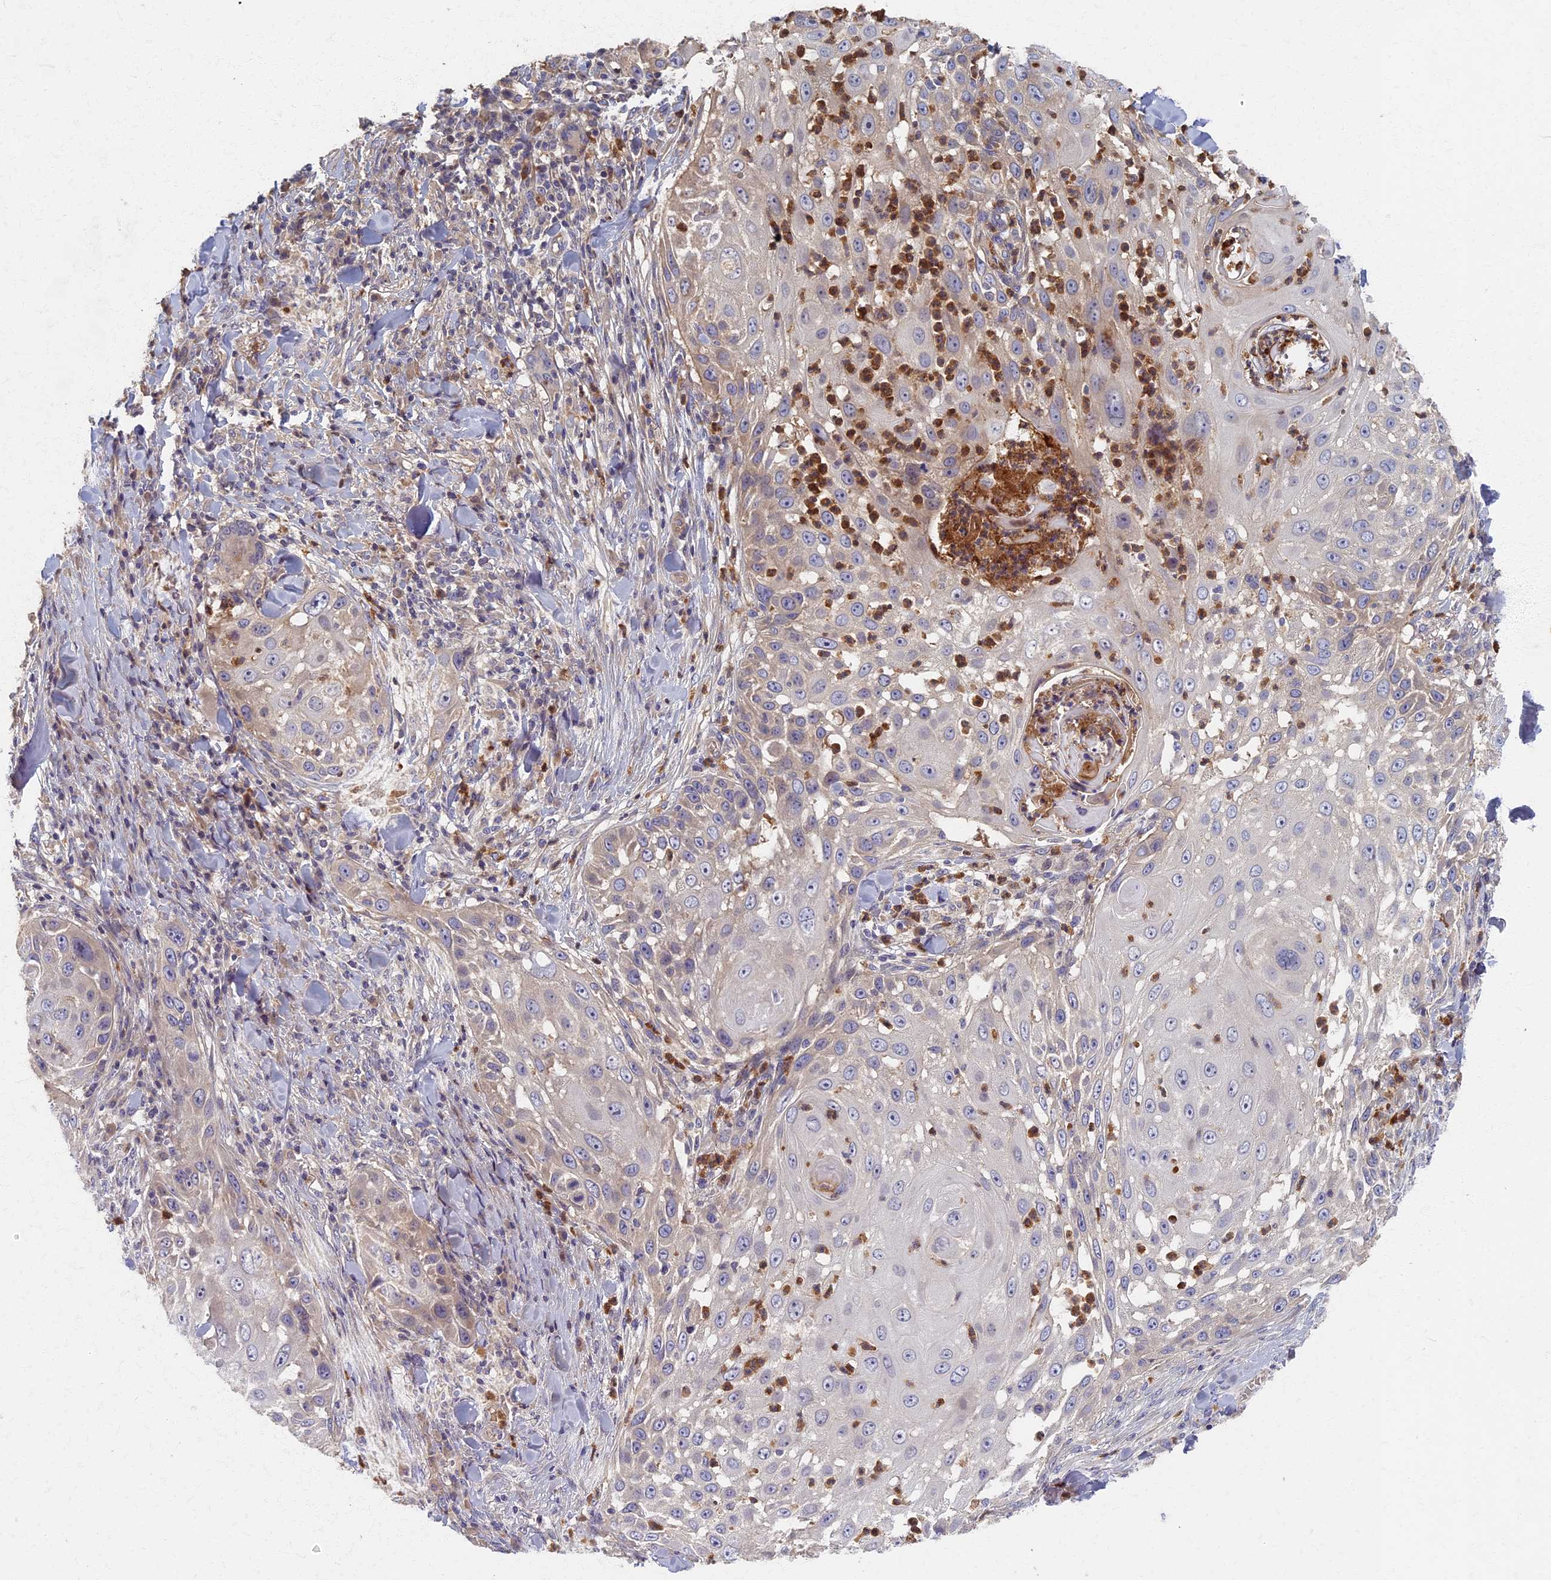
{"staining": {"intensity": "negative", "quantity": "none", "location": "none"}, "tissue": "skin cancer", "cell_type": "Tumor cells", "image_type": "cancer", "snomed": [{"axis": "morphology", "description": "Squamous cell carcinoma, NOS"}, {"axis": "topography", "description": "Skin"}], "caption": "Protein analysis of squamous cell carcinoma (skin) demonstrates no significant staining in tumor cells. The staining was performed using DAB to visualize the protein expression in brown, while the nuclei were stained in blue with hematoxylin (Magnification: 20x).", "gene": "AP4E1", "patient": {"sex": "female", "age": 44}}